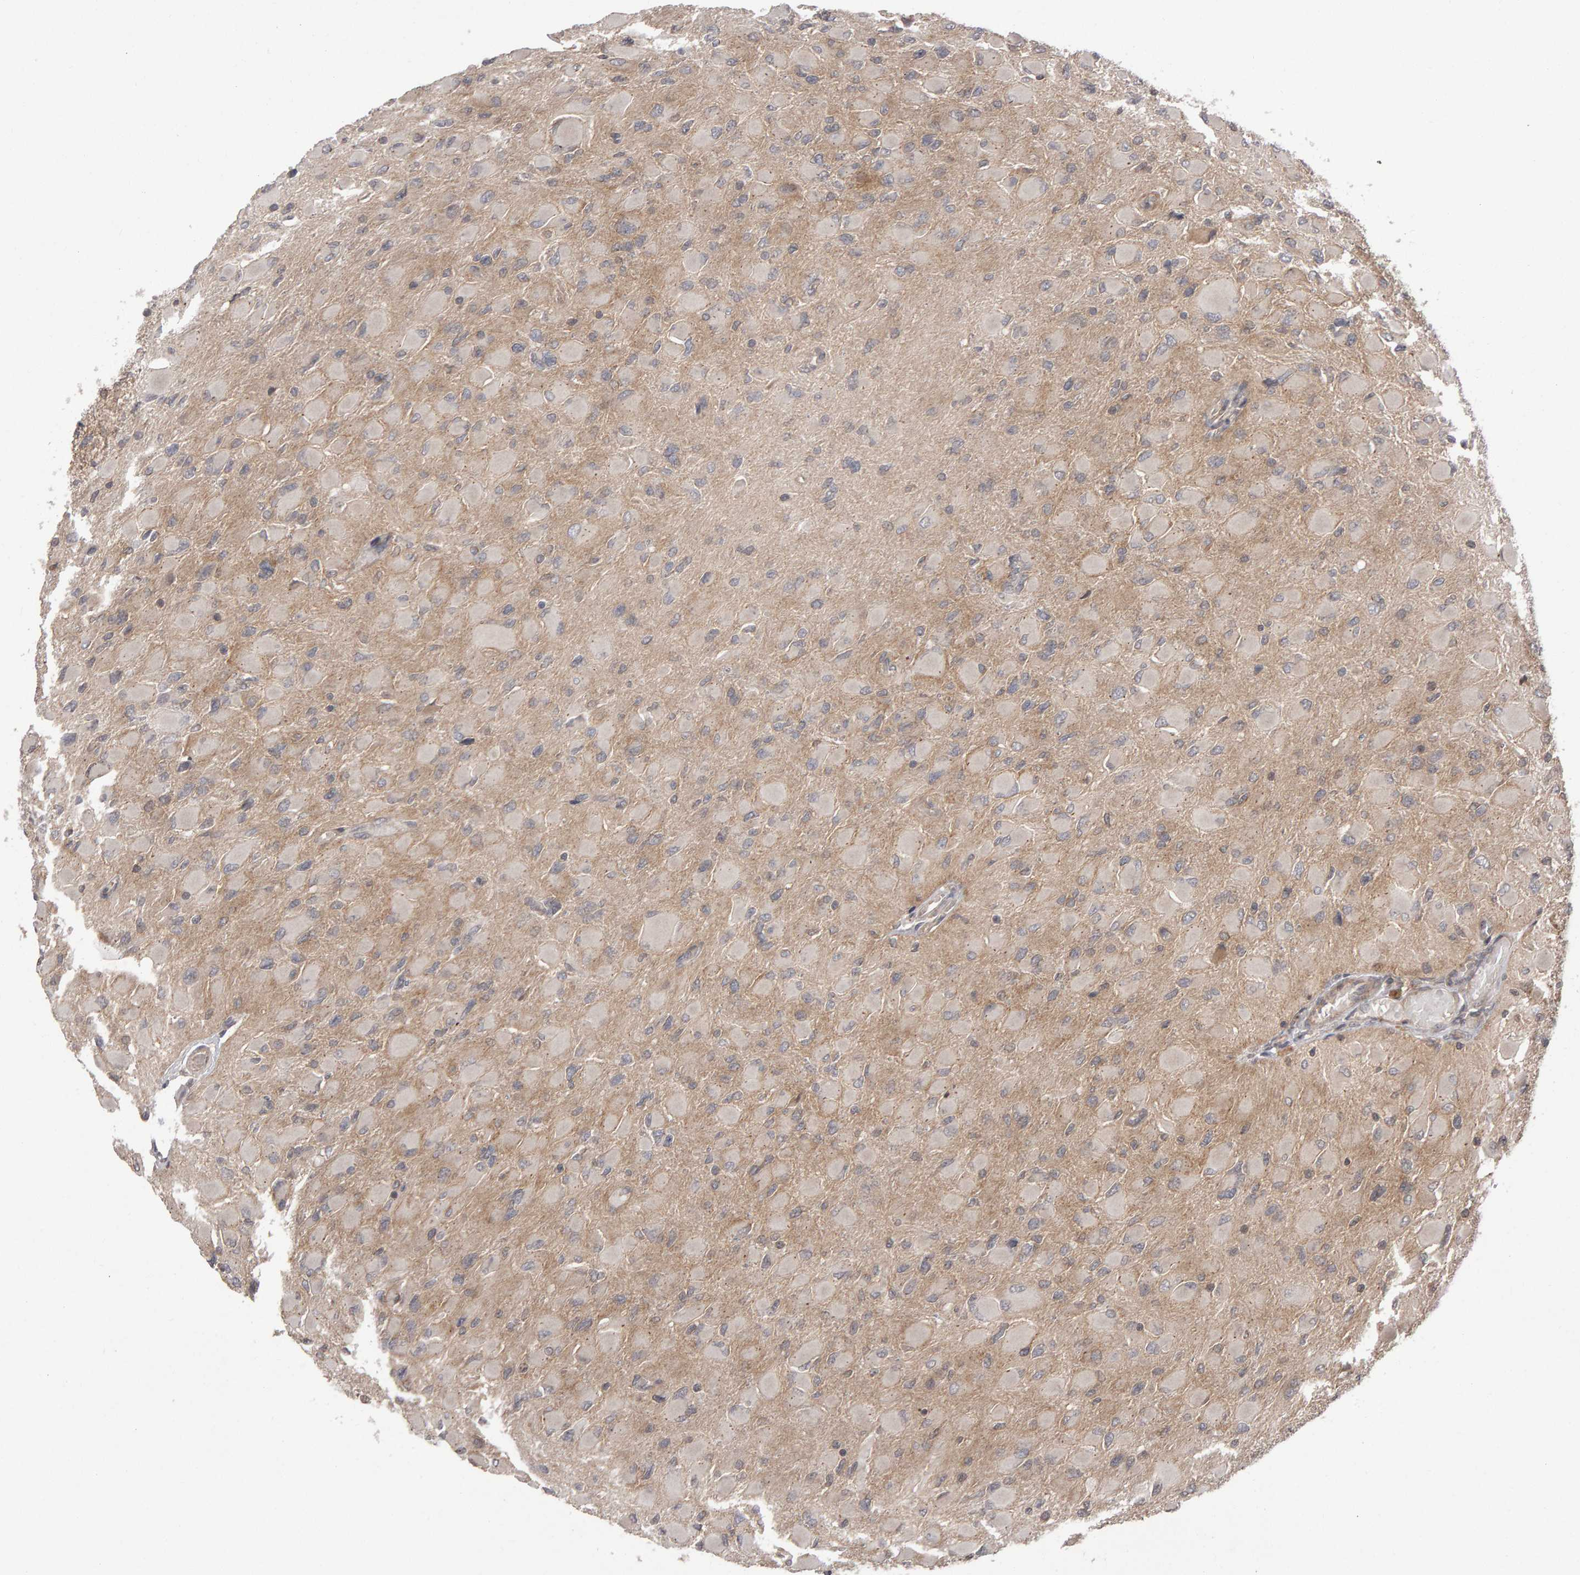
{"staining": {"intensity": "weak", "quantity": ">75%", "location": "cytoplasmic/membranous"}, "tissue": "glioma", "cell_type": "Tumor cells", "image_type": "cancer", "snomed": [{"axis": "morphology", "description": "Glioma, malignant, High grade"}, {"axis": "topography", "description": "Cerebral cortex"}], "caption": "A brown stain shows weak cytoplasmic/membranous positivity of a protein in glioma tumor cells.", "gene": "SCRIB", "patient": {"sex": "female", "age": 36}}